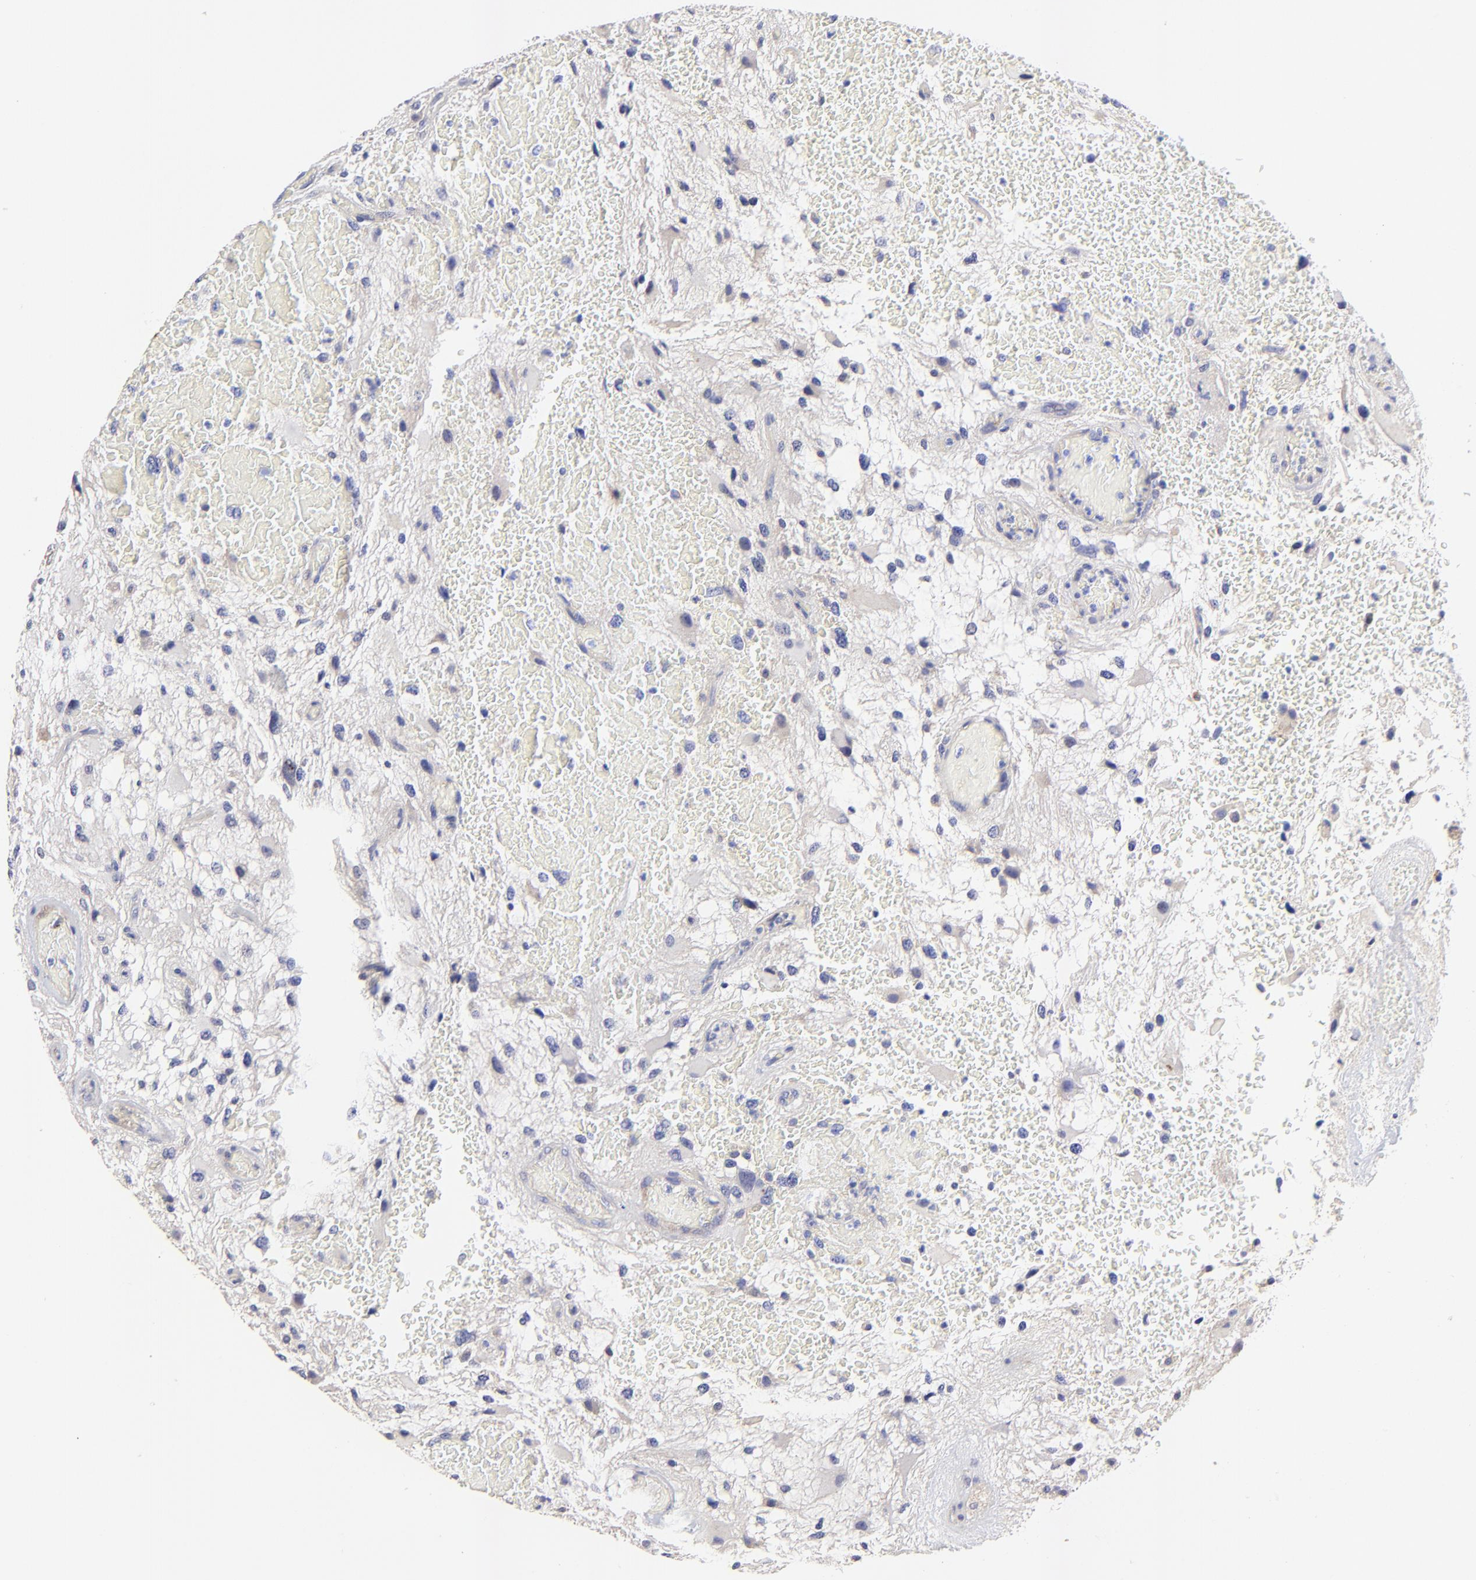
{"staining": {"intensity": "moderate", "quantity": "<25%", "location": "cytoplasmic/membranous"}, "tissue": "glioma", "cell_type": "Tumor cells", "image_type": "cancer", "snomed": [{"axis": "morphology", "description": "Glioma, malignant, High grade"}, {"axis": "topography", "description": "Brain"}], "caption": "Protein expression analysis of glioma shows moderate cytoplasmic/membranous staining in about <25% of tumor cells. (Stains: DAB in brown, nuclei in blue, Microscopy: brightfield microscopy at high magnification).", "gene": "LHFPL1", "patient": {"sex": "female", "age": 60}}